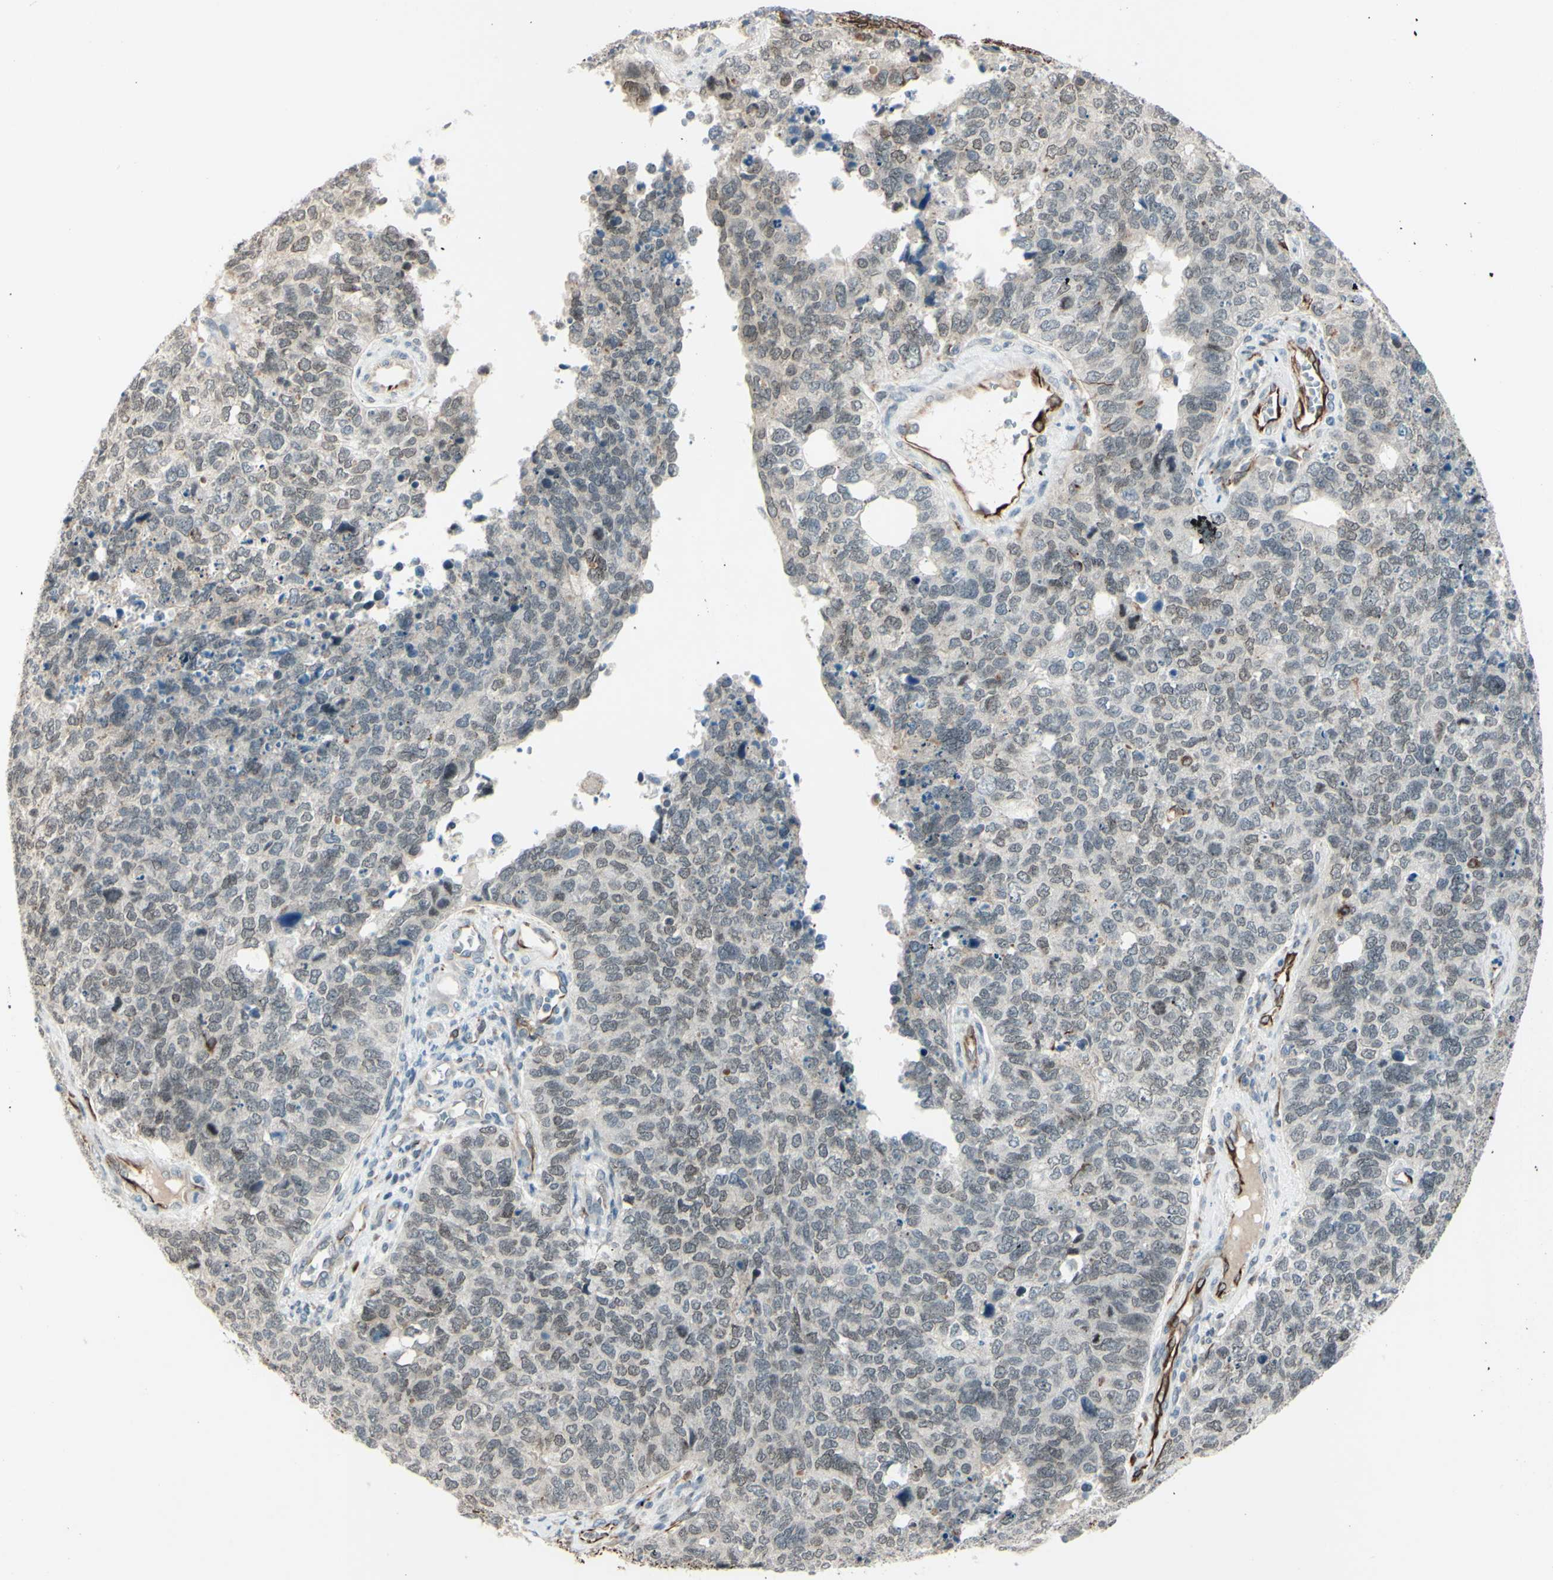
{"staining": {"intensity": "weak", "quantity": "<25%", "location": "nuclear"}, "tissue": "cervical cancer", "cell_type": "Tumor cells", "image_type": "cancer", "snomed": [{"axis": "morphology", "description": "Squamous cell carcinoma, NOS"}, {"axis": "topography", "description": "Cervix"}], "caption": "Cervical squamous cell carcinoma was stained to show a protein in brown. There is no significant staining in tumor cells.", "gene": "FGFR2", "patient": {"sex": "female", "age": 63}}